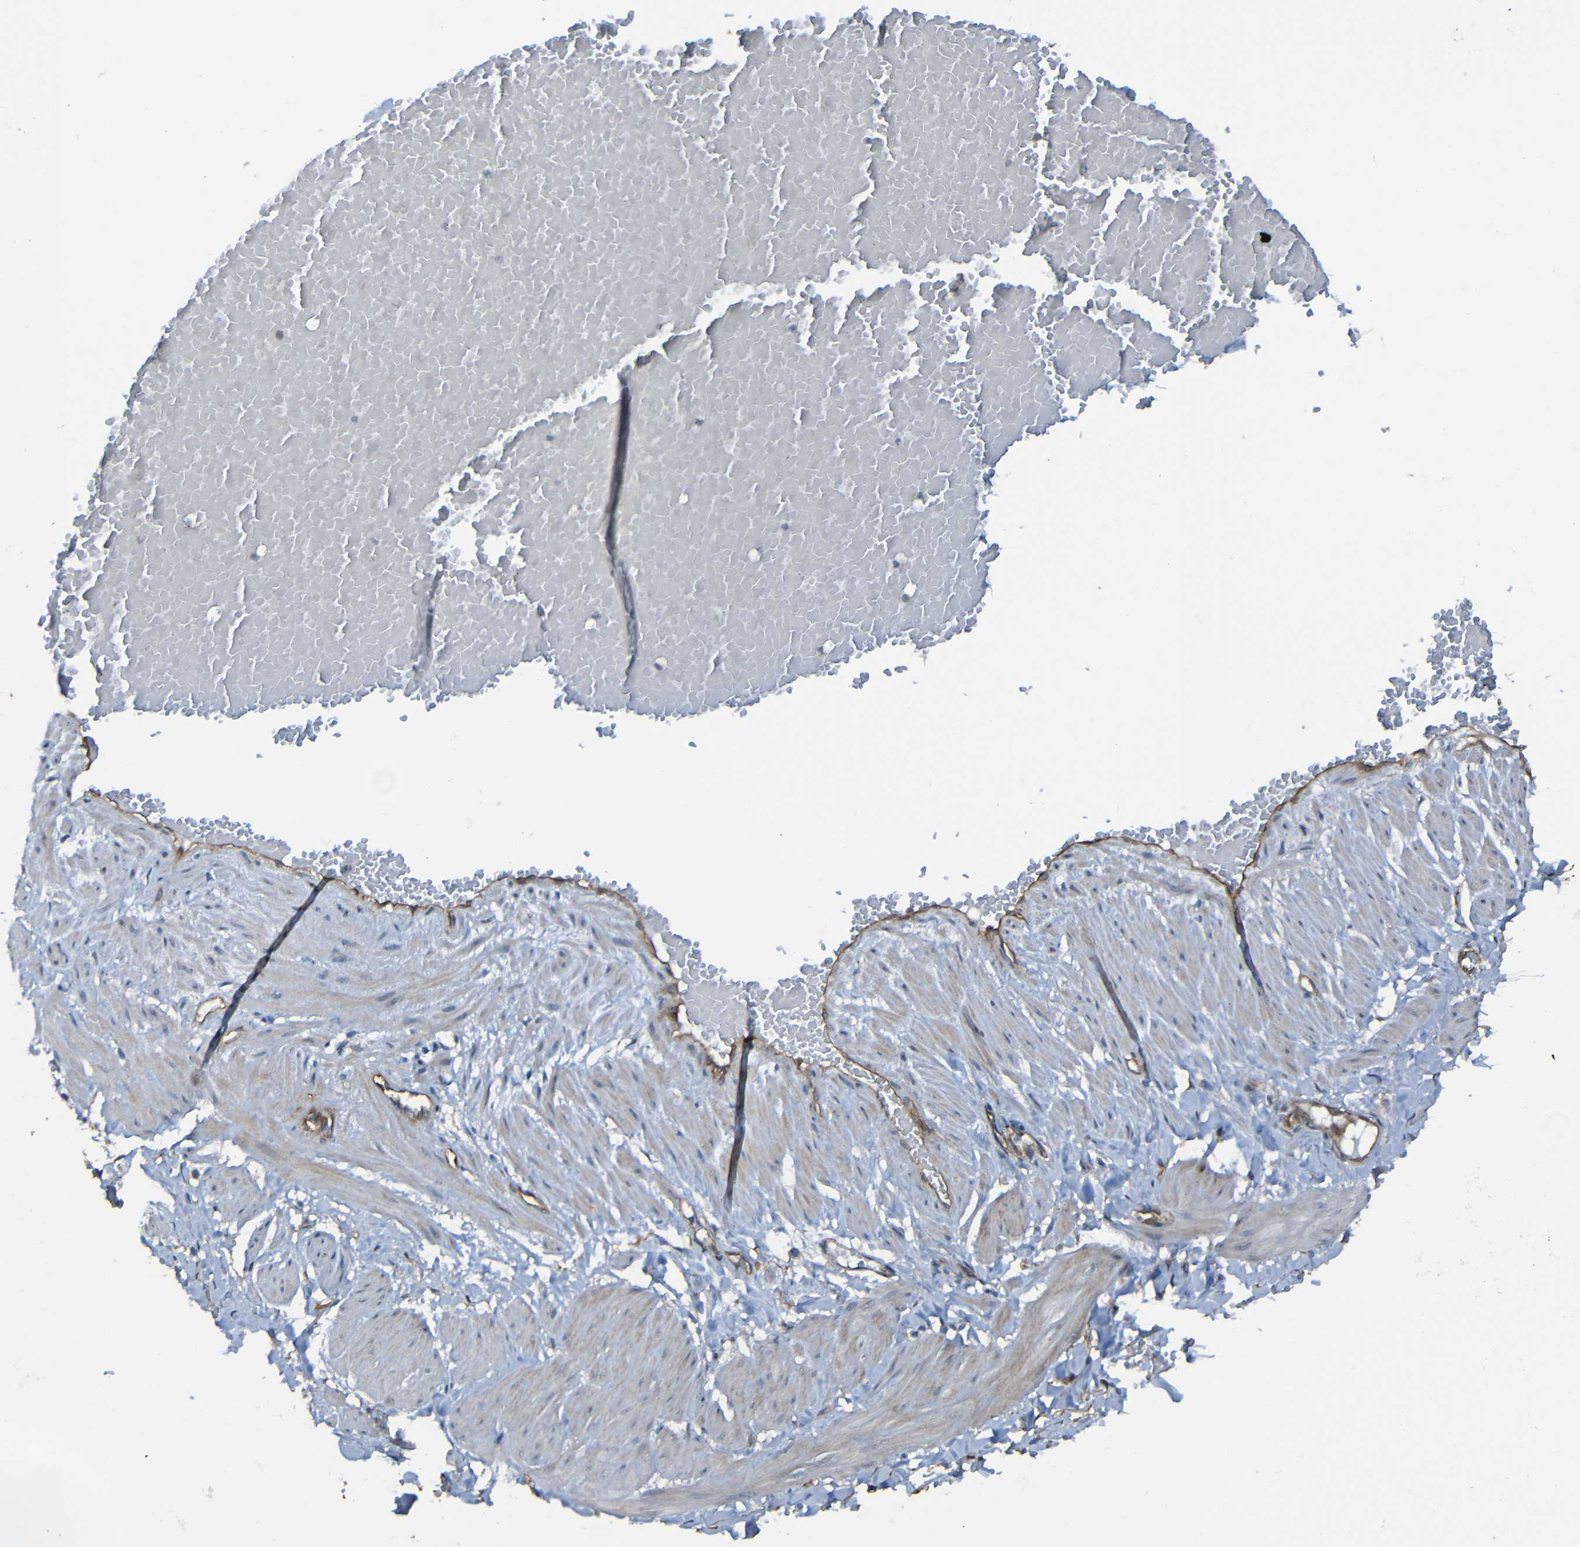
{"staining": {"intensity": "weak", "quantity": ">75%", "location": "cytoplasmic/membranous"}, "tissue": "adipose tissue", "cell_type": "Adipocytes", "image_type": "normal", "snomed": [{"axis": "morphology", "description": "Normal tissue, NOS"}, {"axis": "topography", "description": "Soft tissue"}, {"axis": "topography", "description": "Vascular tissue"}], "caption": "The histopathology image shows immunohistochemical staining of normal adipose tissue. There is weak cytoplasmic/membranous expression is present in approximately >75% of adipocytes.", "gene": "LGR5", "patient": {"sex": "female", "age": 35}}